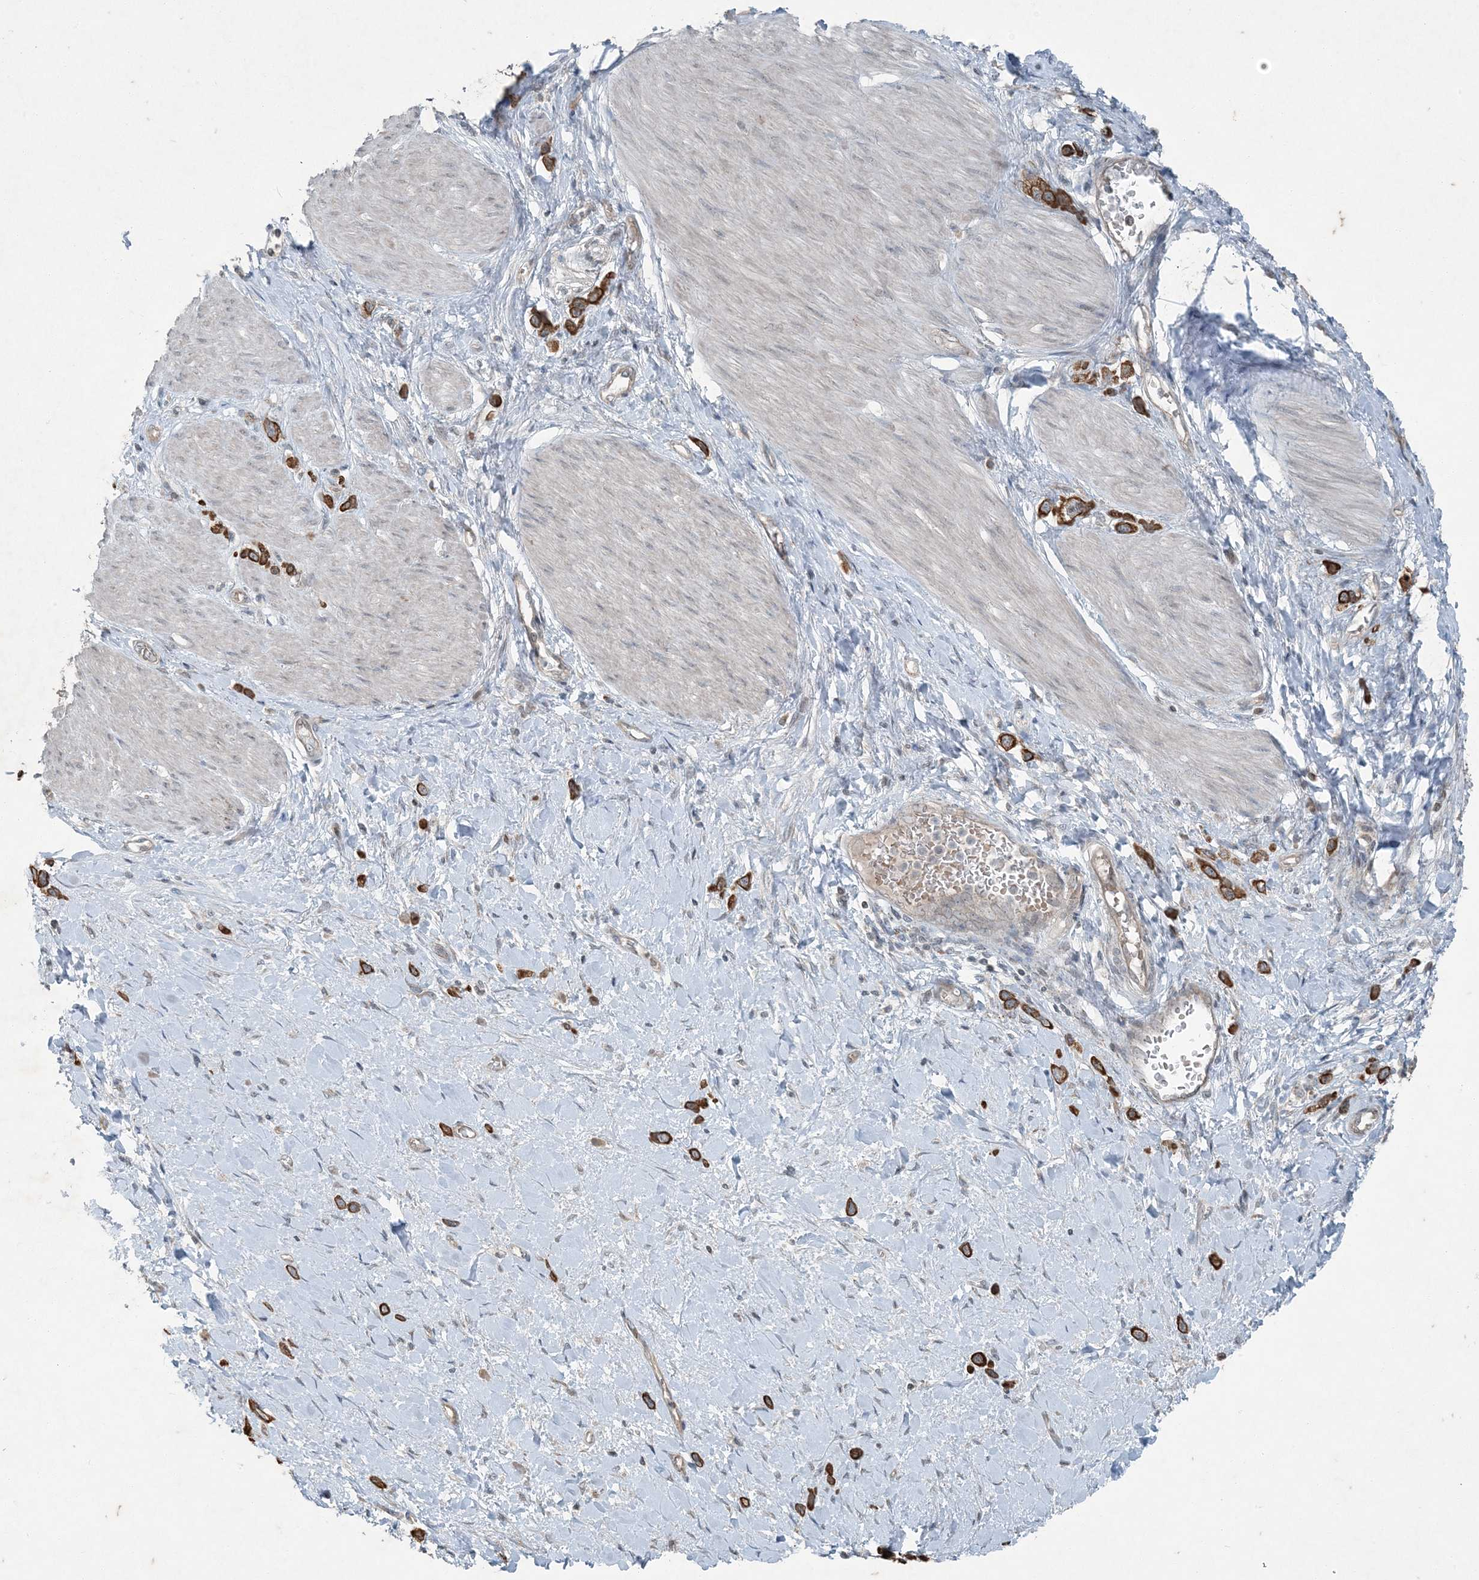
{"staining": {"intensity": "strong", "quantity": ">75%", "location": "cytoplasmic/membranous"}, "tissue": "stomach cancer", "cell_type": "Tumor cells", "image_type": "cancer", "snomed": [{"axis": "morphology", "description": "Adenocarcinoma, NOS"}, {"axis": "topography", "description": "Stomach"}], "caption": "Strong cytoplasmic/membranous expression is identified in about >75% of tumor cells in stomach adenocarcinoma. The staining was performed using DAB to visualize the protein expression in brown, while the nuclei were stained in blue with hematoxylin (Magnification: 20x).", "gene": "PC", "patient": {"sex": "female", "age": 65}}